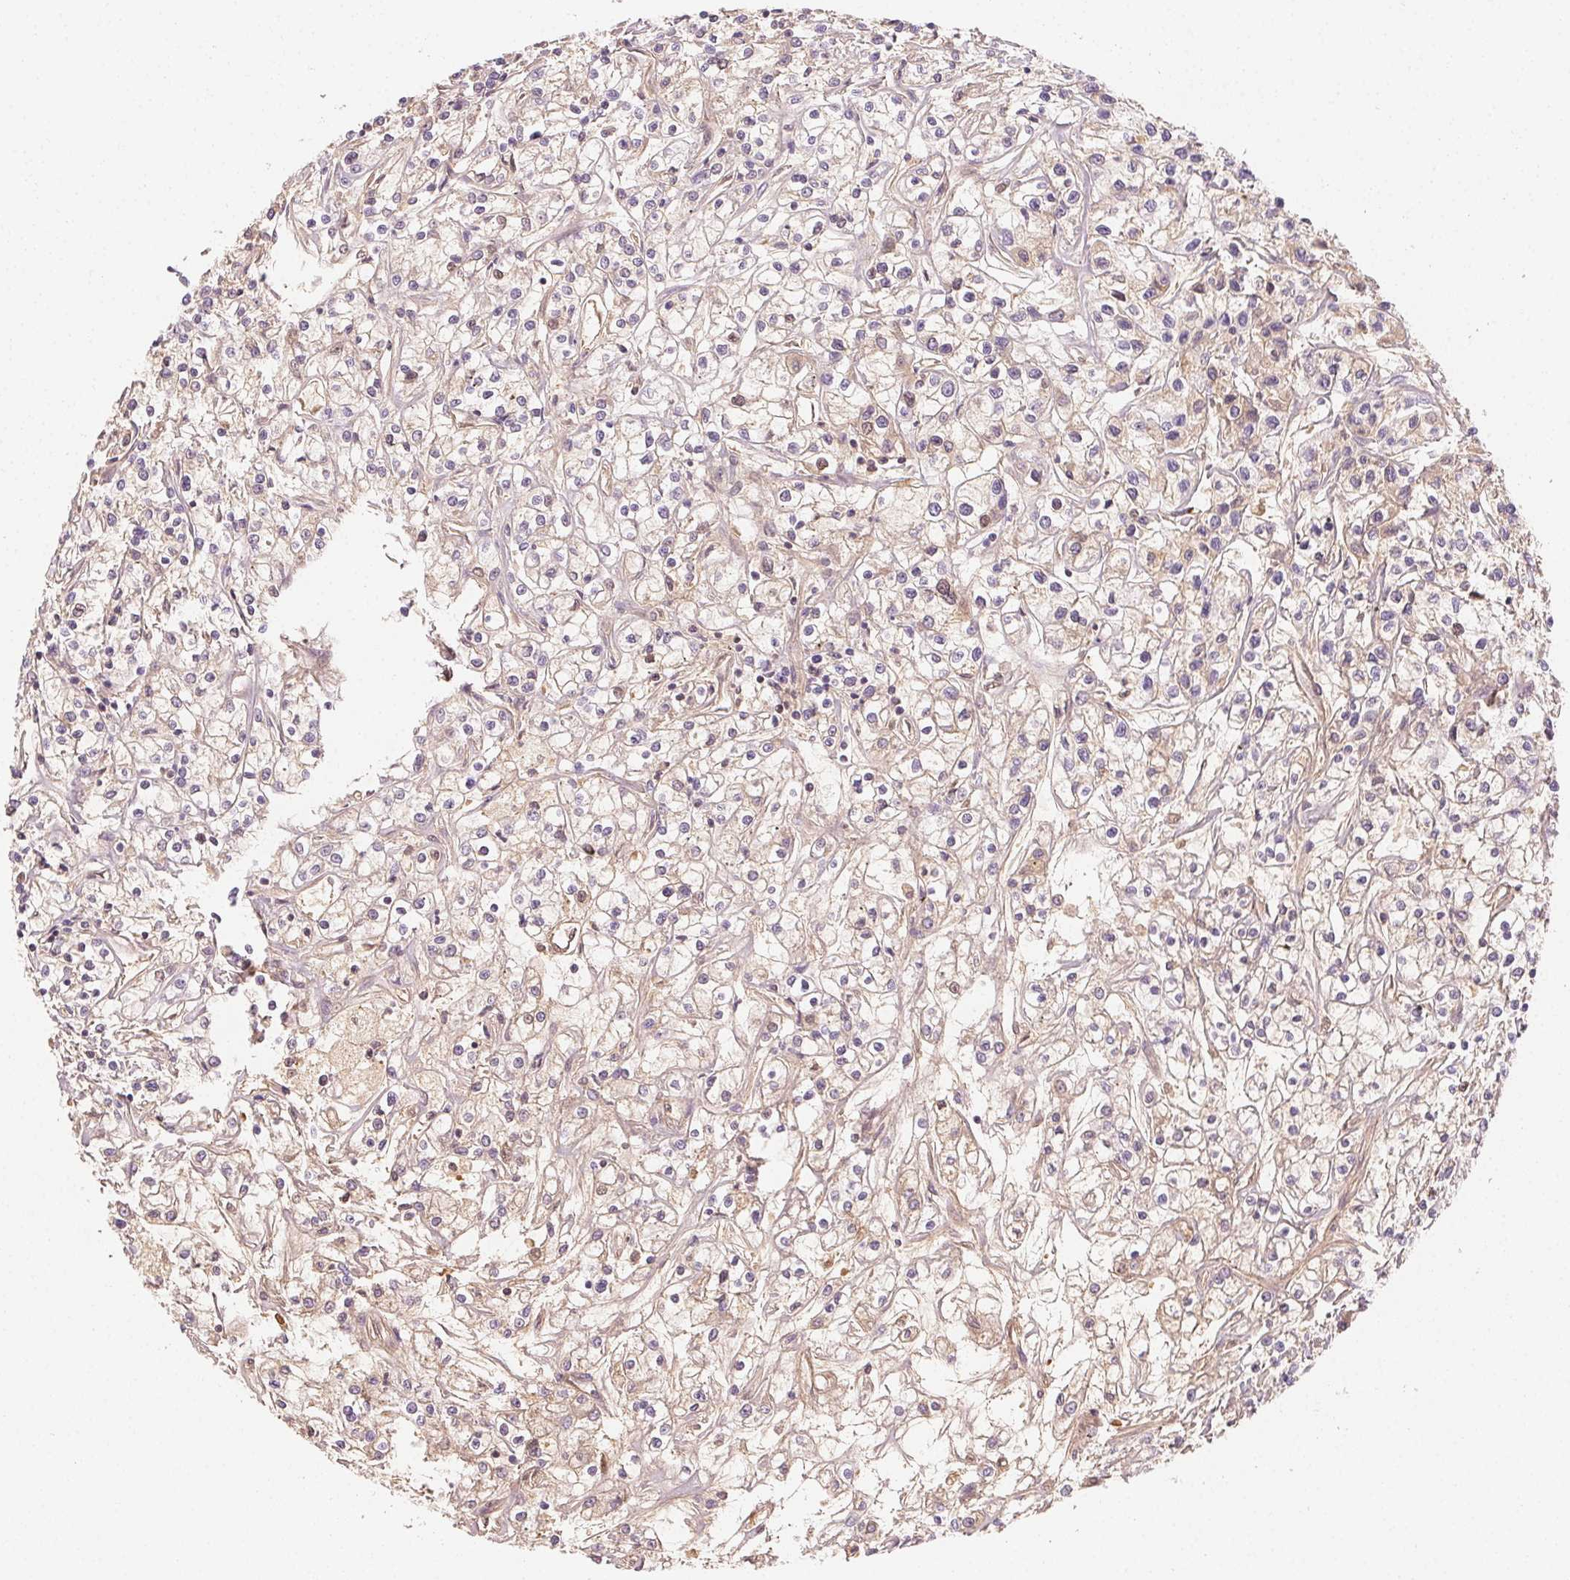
{"staining": {"intensity": "weak", "quantity": "25%-75%", "location": "cytoplasmic/membranous"}, "tissue": "renal cancer", "cell_type": "Tumor cells", "image_type": "cancer", "snomed": [{"axis": "morphology", "description": "Adenocarcinoma, NOS"}, {"axis": "topography", "description": "Kidney"}], "caption": "A brown stain shows weak cytoplasmic/membranous staining of a protein in renal adenocarcinoma tumor cells.", "gene": "AFM", "patient": {"sex": "female", "age": 59}}